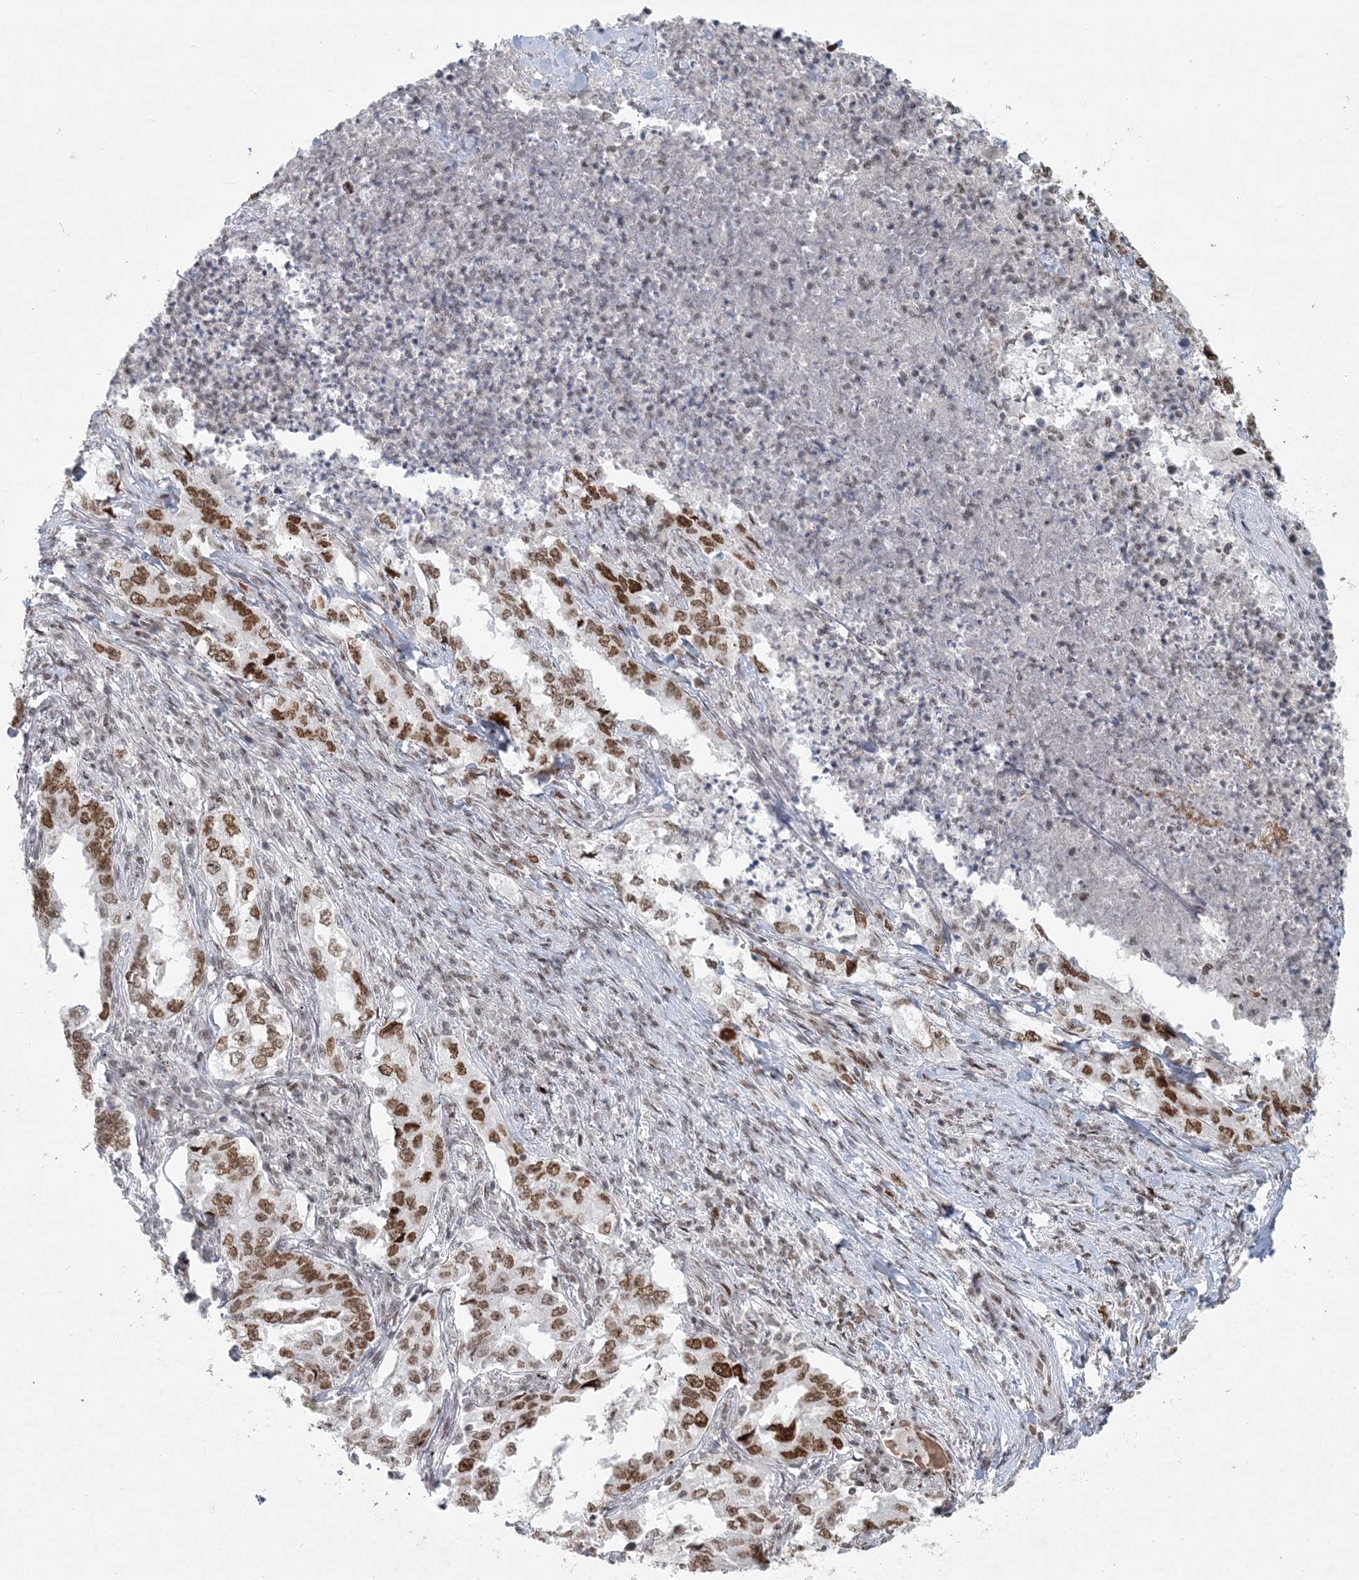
{"staining": {"intensity": "strong", "quantity": ">75%", "location": "nuclear"}, "tissue": "lung cancer", "cell_type": "Tumor cells", "image_type": "cancer", "snomed": [{"axis": "morphology", "description": "Adenocarcinoma, NOS"}, {"axis": "topography", "description": "Lung"}], "caption": "Lung adenocarcinoma was stained to show a protein in brown. There is high levels of strong nuclear positivity in approximately >75% of tumor cells.", "gene": "BAZ1B", "patient": {"sex": "female", "age": 51}}